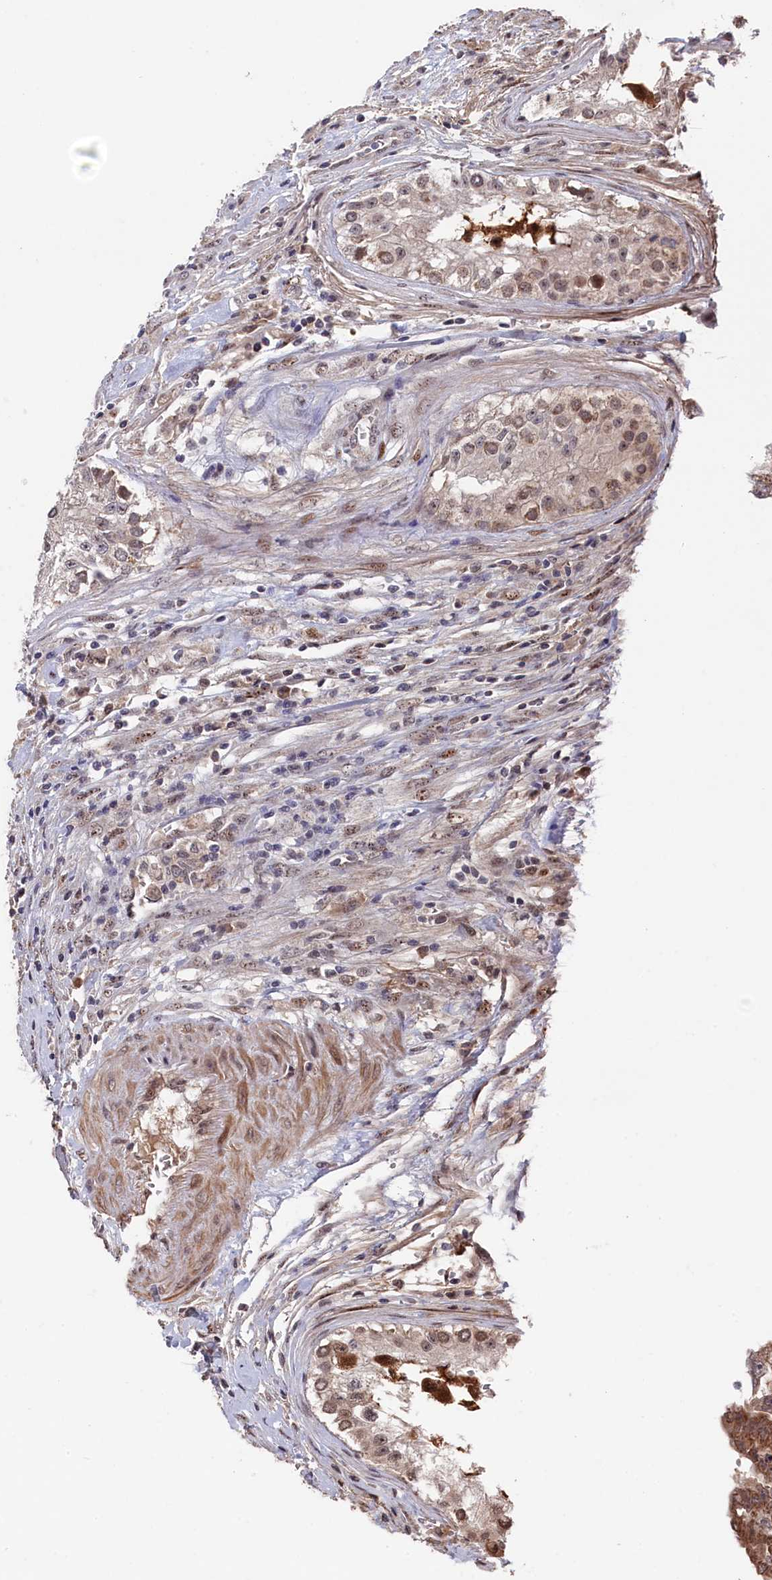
{"staining": {"intensity": "moderate", "quantity": ">75%", "location": "cytoplasmic/membranous"}, "tissue": "testis cancer", "cell_type": "Tumor cells", "image_type": "cancer", "snomed": [{"axis": "morphology", "description": "Carcinoma, Embryonal, NOS"}, {"axis": "topography", "description": "Testis"}], "caption": "A high-resolution histopathology image shows IHC staining of testis embryonal carcinoma, which exhibits moderate cytoplasmic/membranous staining in approximately >75% of tumor cells. The protein is stained brown, and the nuclei are stained in blue (DAB IHC with brightfield microscopy, high magnification).", "gene": "CLPX", "patient": {"sex": "male", "age": 25}}